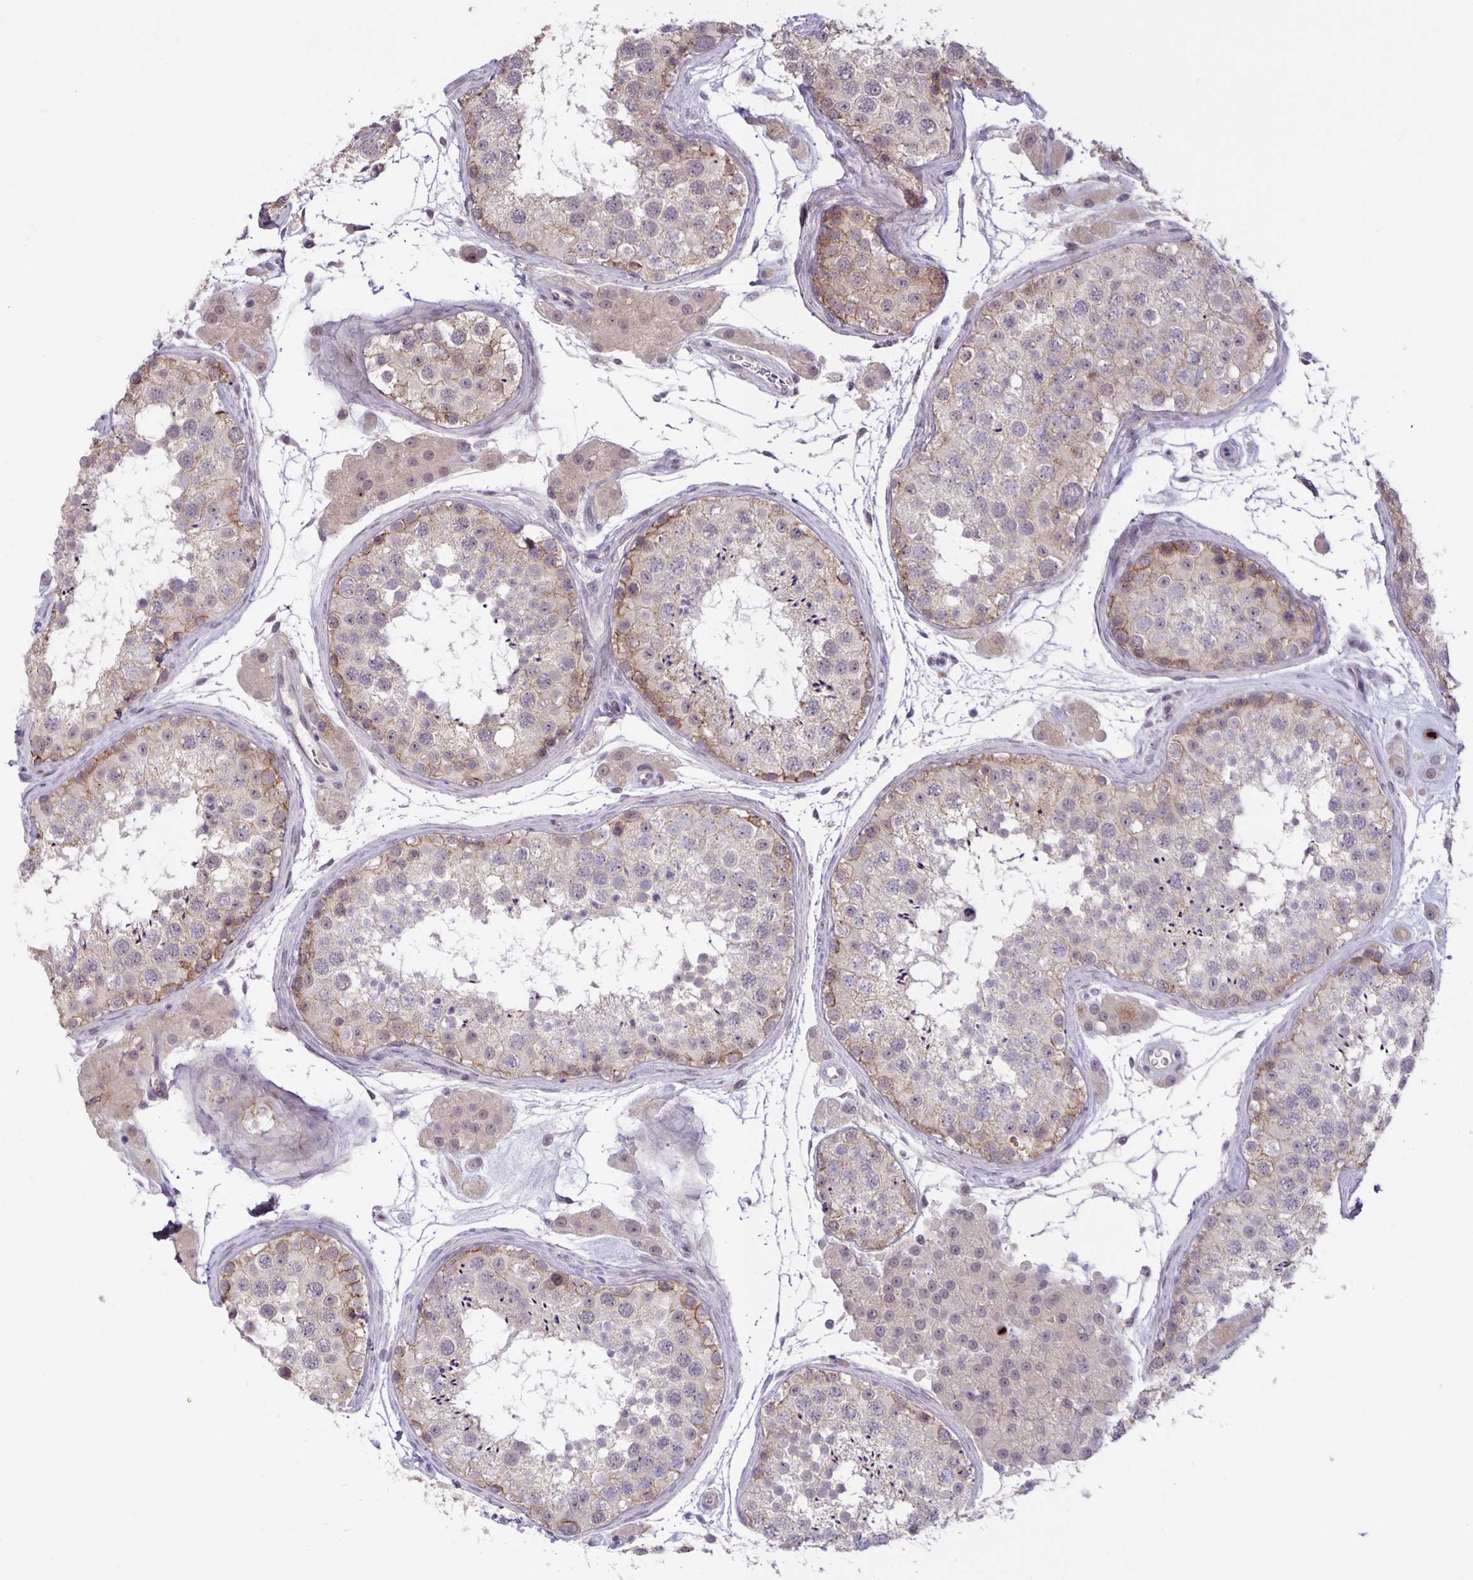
{"staining": {"intensity": "weak", "quantity": "<25%", "location": "cytoplasmic/membranous"}, "tissue": "testis", "cell_type": "Cells in seminiferous ducts", "image_type": "normal", "snomed": [{"axis": "morphology", "description": "Normal tissue, NOS"}, {"axis": "topography", "description": "Testis"}], "caption": "DAB immunohistochemical staining of unremarkable testis exhibits no significant expression in cells in seminiferous ducts.", "gene": "ARVCF", "patient": {"sex": "male", "age": 41}}